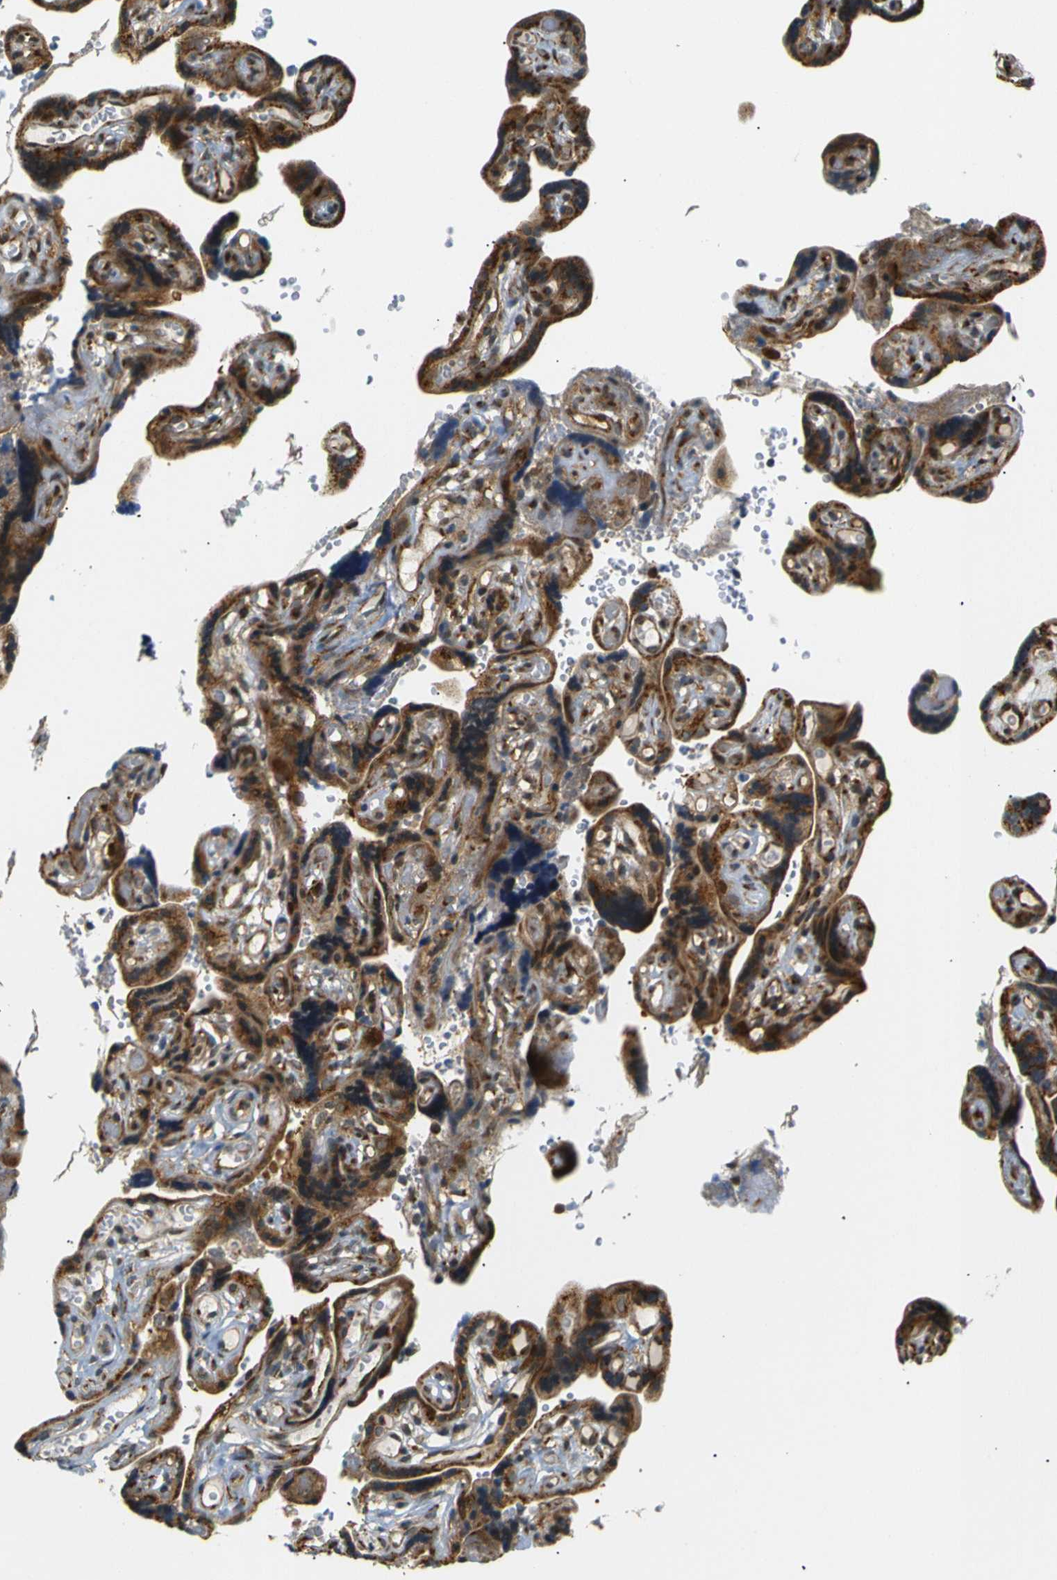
{"staining": {"intensity": "strong", "quantity": ">75%", "location": "cytoplasmic/membranous"}, "tissue": "placenta", "cell_type": "Decidual cells", "image_type": "normal", "snomed": [{"axis": "morphology", "description": "Normal tissue, NOS"}, {"axis": "topography", "description": "Placenta"}], "caption": "Immunohistochemistry (IHC) histopathology image of benign placenta: human placenta stained using IHC reveals high levels of strong protein expression localized specifically in the cytoplasmic/membranous of decidual cells, appearing as a cytoplasmic/membranous brown color.", "gene": "ABCE1", "patient": {"sex": "female", "age": 30}}